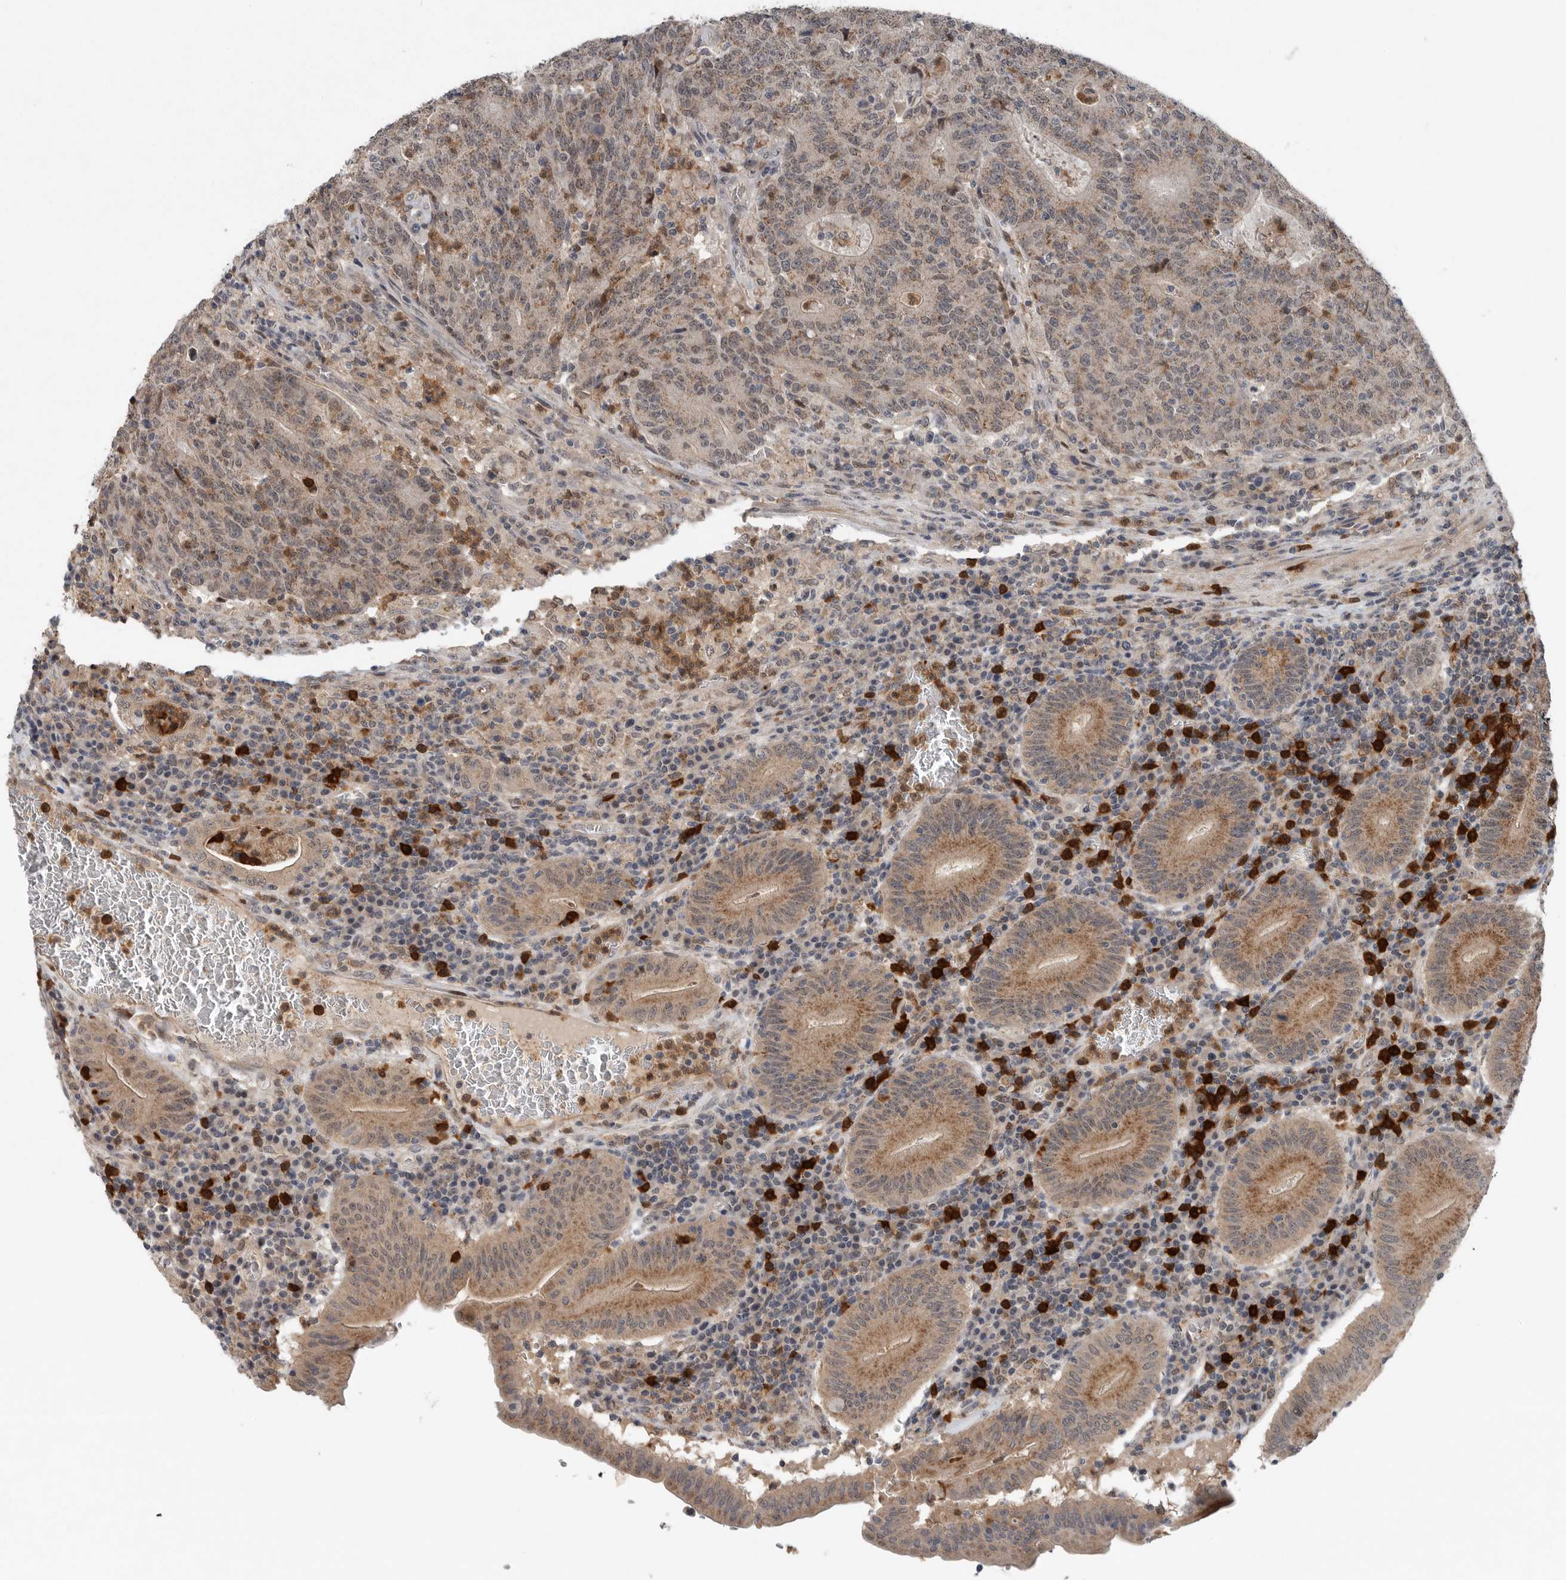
{"staining": {"intensity": "weak", "quantity": ">75%", "location": "cytoplasmic/membranous"}, "tissue": "colorectal cancer", "cell_type": "Tumor cells", "image_type": "cancer", "snomed": [{"axis": "morphology", "description": "Adenocarcinoma, NOS"}, {"axis": "topography", "description": "Colon"}], "caption": "Immunohistochemical staining of colorectal cancer (adenocarcinoma) shows weak cytoplasmic/membranous protein expression in about >75% of tumor cells. (DAB IHC, brown staining for protein, blue staining for nuclei).", "gene": "SCP2", "patient": {"sex": "female", "age": 75}}